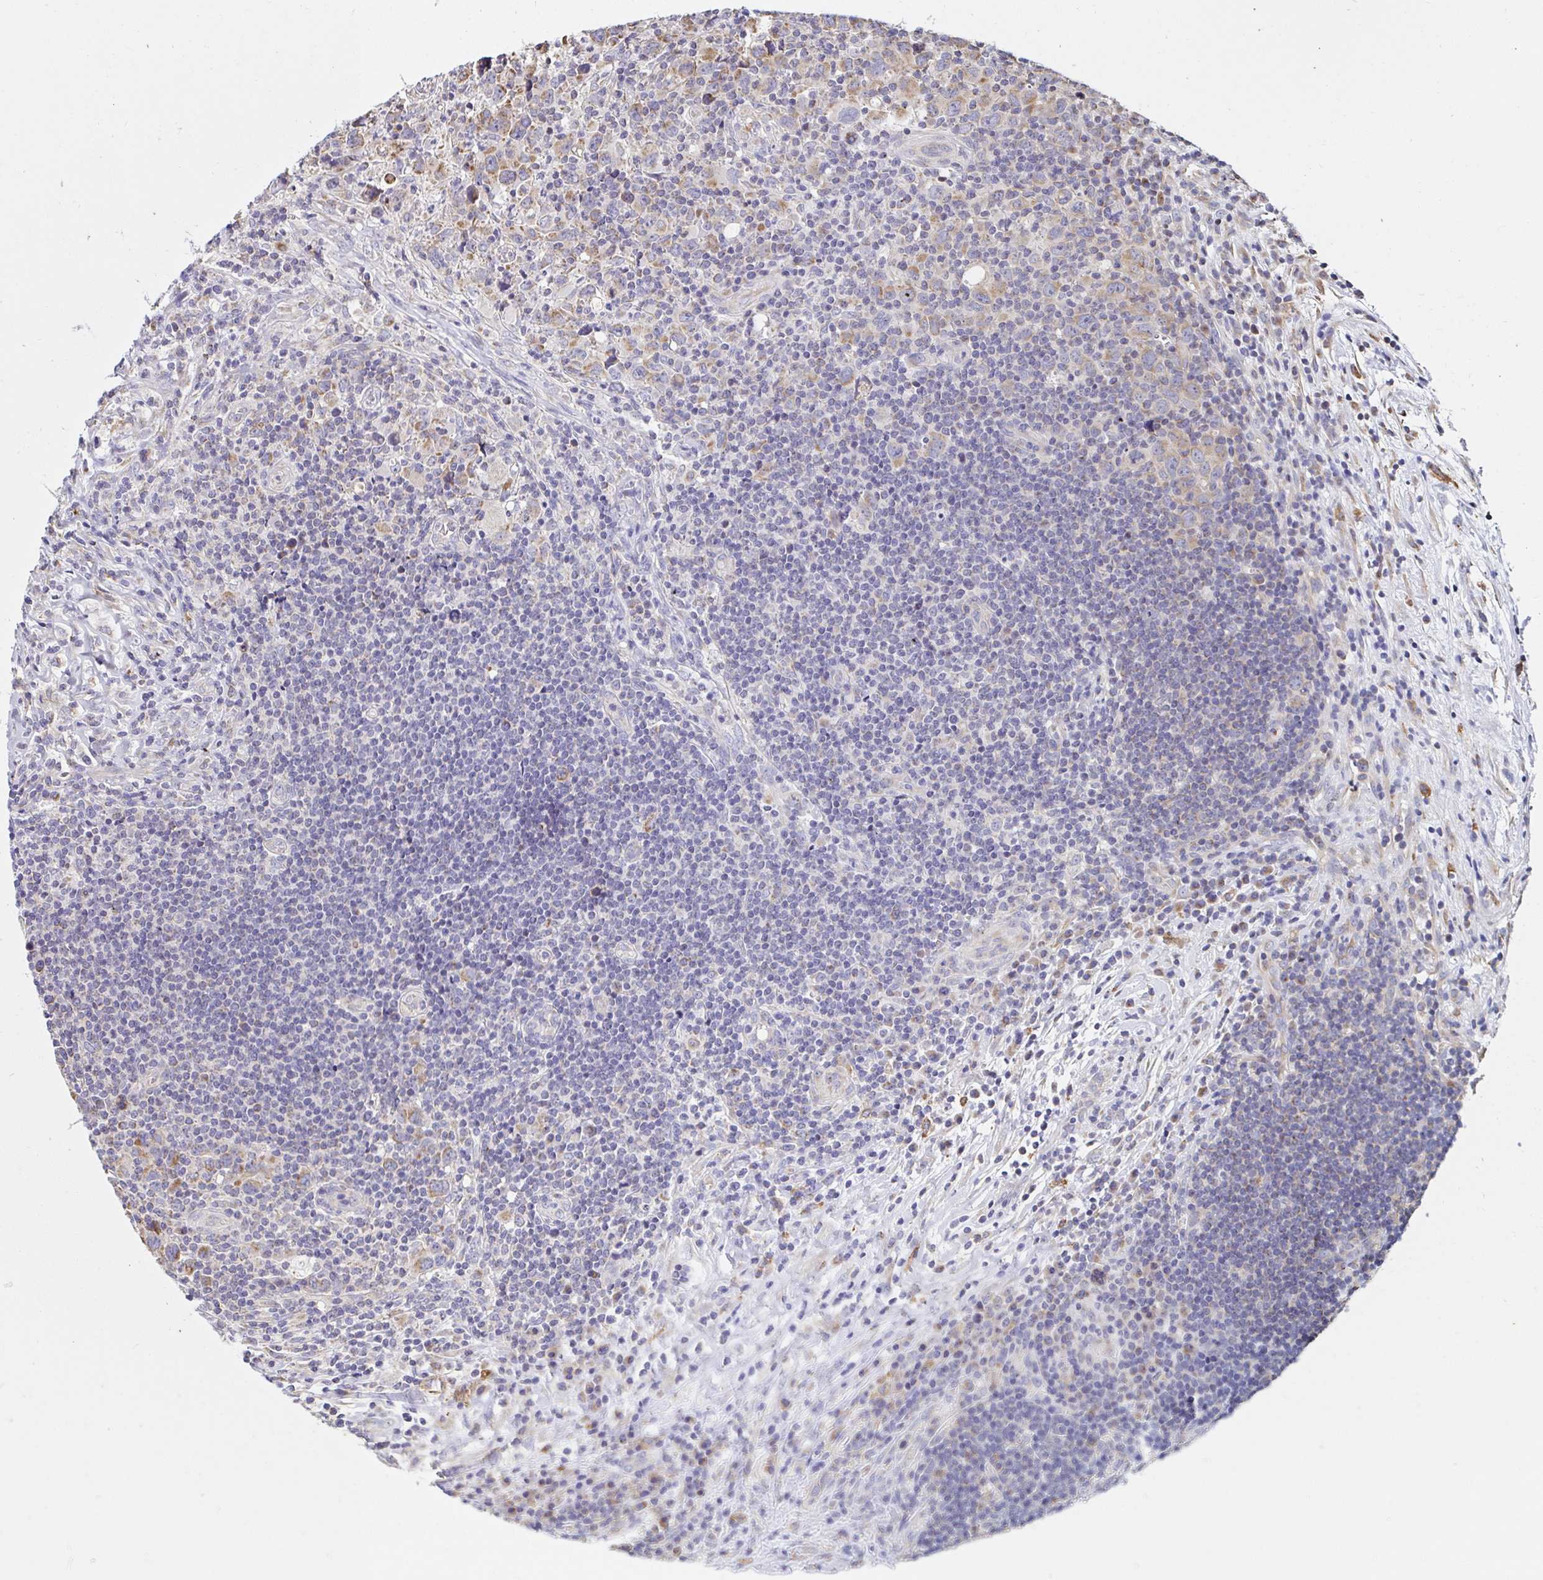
{"staining": {"intensity": "weak", "quantity": ">75%", "location": "cytoplasmic/membranous"}, "tissue": "lymphoma", "cell_type": "Tumor cells", "image_type": "cancer", "snomed": [{"axis": "morphology", "description": "Hodgkin's disease, NOS"}, {"axis": "topography", "description": "Lymph node"}], "caption": "Hodgkin's disease stained for a protein (brown) displays weak cytoplasmic/membranous positive positivity in about >75% of tumor cells.", "gene": "MSR1", "patient": {"sex": "female", "age": 18}}